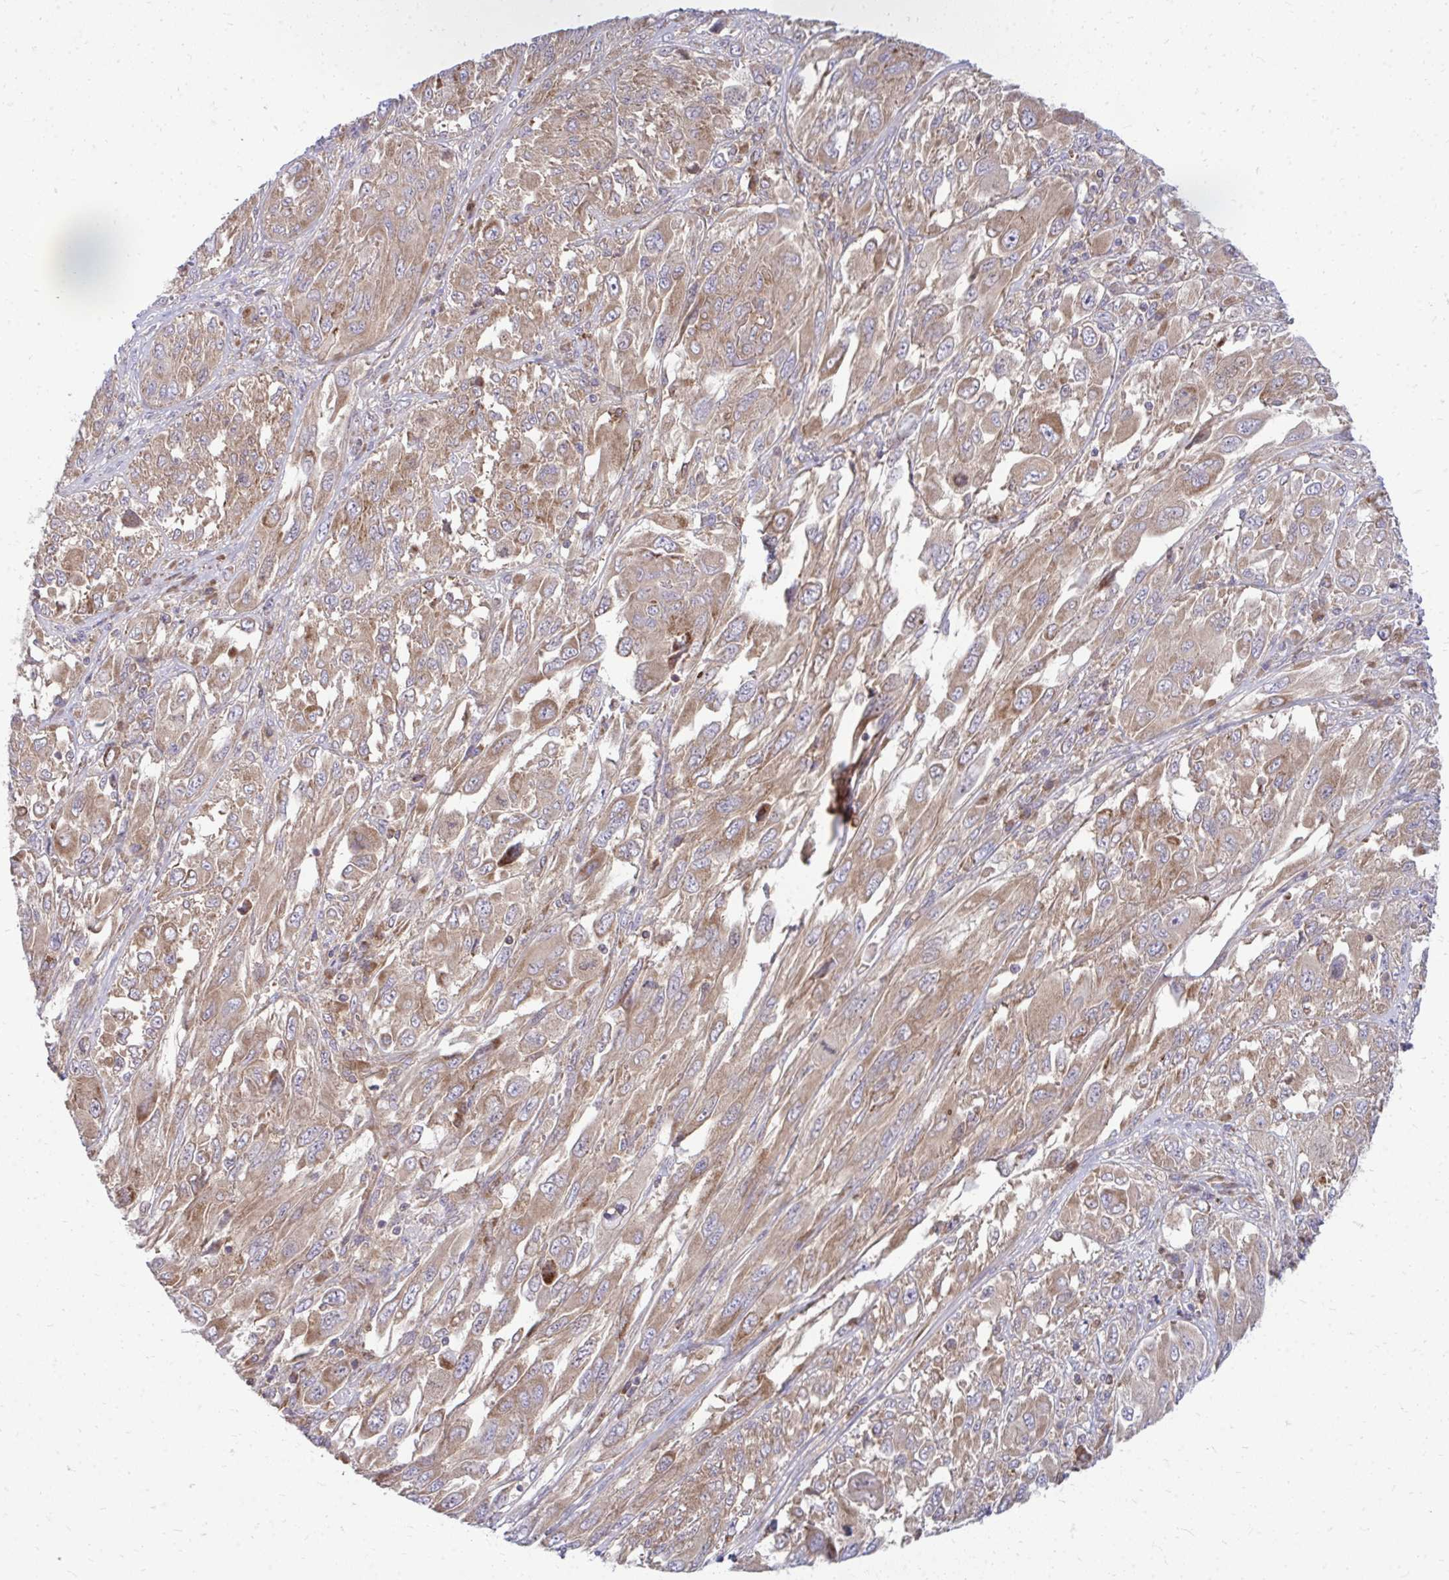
{"staining": {"intensity": "moderate", "quantity": ">75%", "location": "cytoplasmic/membranous"}, "tissue": "melanoma", "cell_type": "Tumor cells", "image_type": "cancer", "snomed": [{"axis": "morphology", "description": "Malignant melanoma, NOS"}, {"axis": "topography", "description": "Skin"}], "caption": "IHC of malignant melanoma displays medium levels of moderate cytoplasmic/membranous staining in about >75% of tumor cells. (Stains: DAB in brown, nuclei in blue, Microscopy: brightfield microscopy at high magnification).", "gene": "ASAP1", "patient": {"sex": "female", "age": 91}}